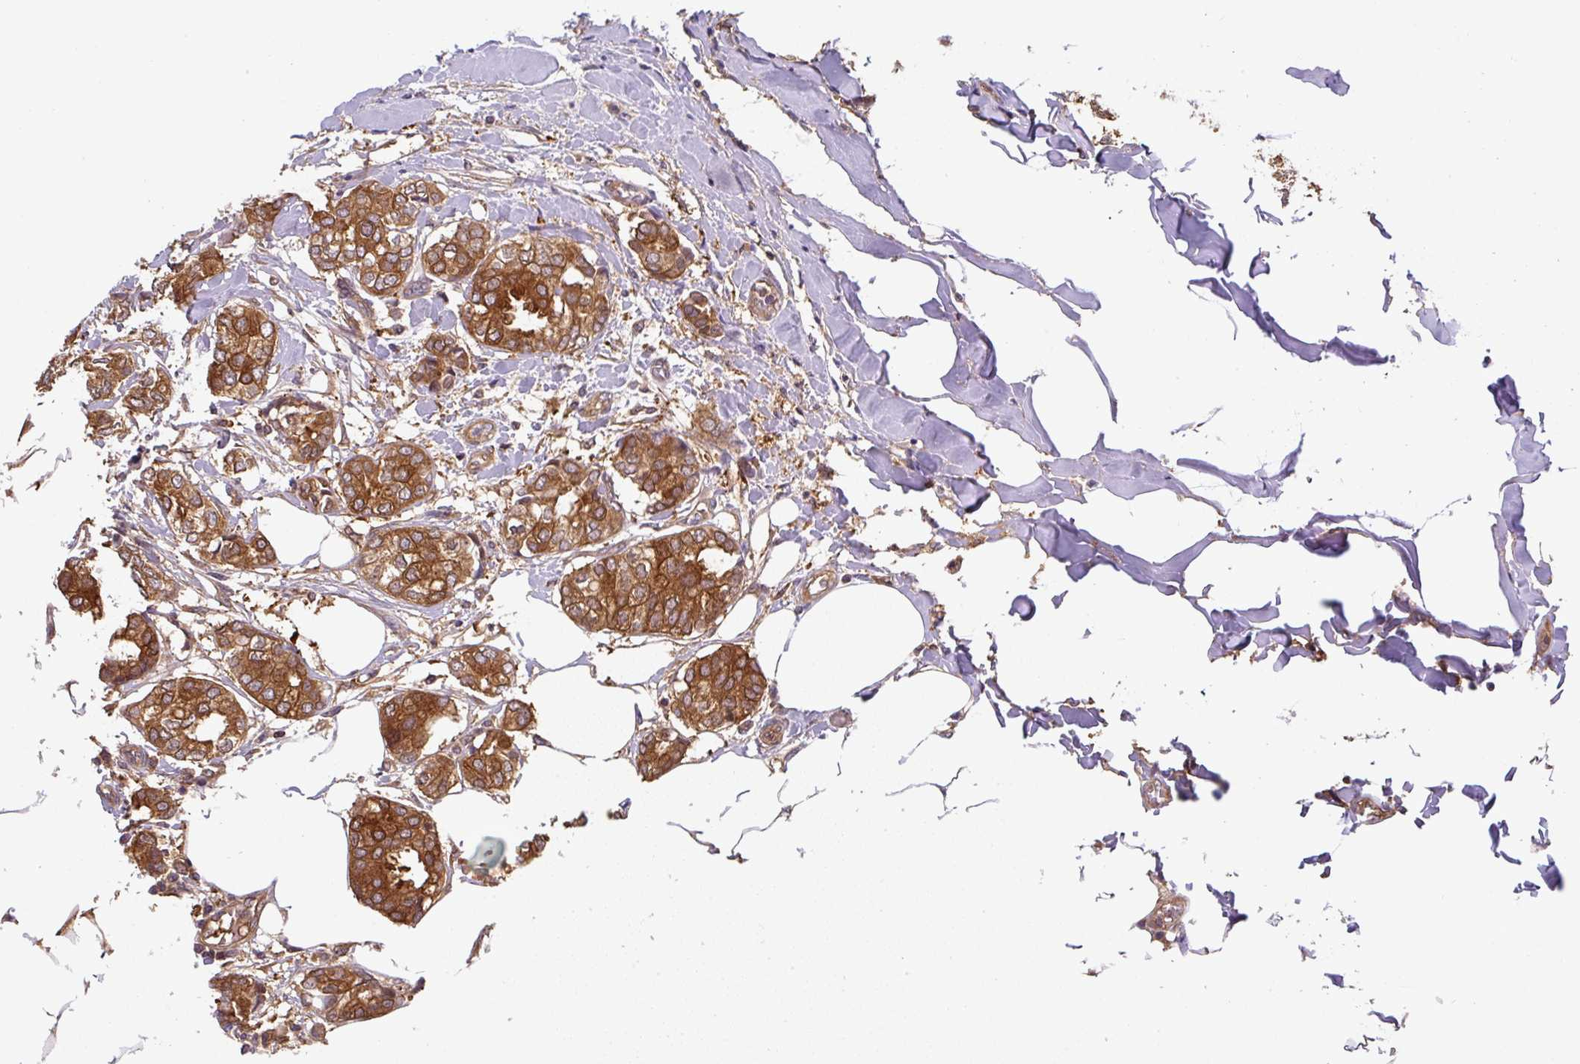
{"staining": {"intensity": "moderate", "quantity": ">75%", "location": "cytoplasmic/membranous"}, "tissue": "breast cancer", "cell_type": "Tumor cells", "image_type": "cancer", "snomed": [{"axis": "morphology", "description": "Duct carcinoma"}, {"axis": "topography", "description": "Breast"}], "caption": "A histopathology image showing moderate cytoplasmic/membranous expression in approximately >75% of tumor cells in infiltrating ductal carcinoma (breast), as visualized by brown immunohistochemical staining.", "gene": "ST13", "patient": {"sex": "female", "age": 73}}